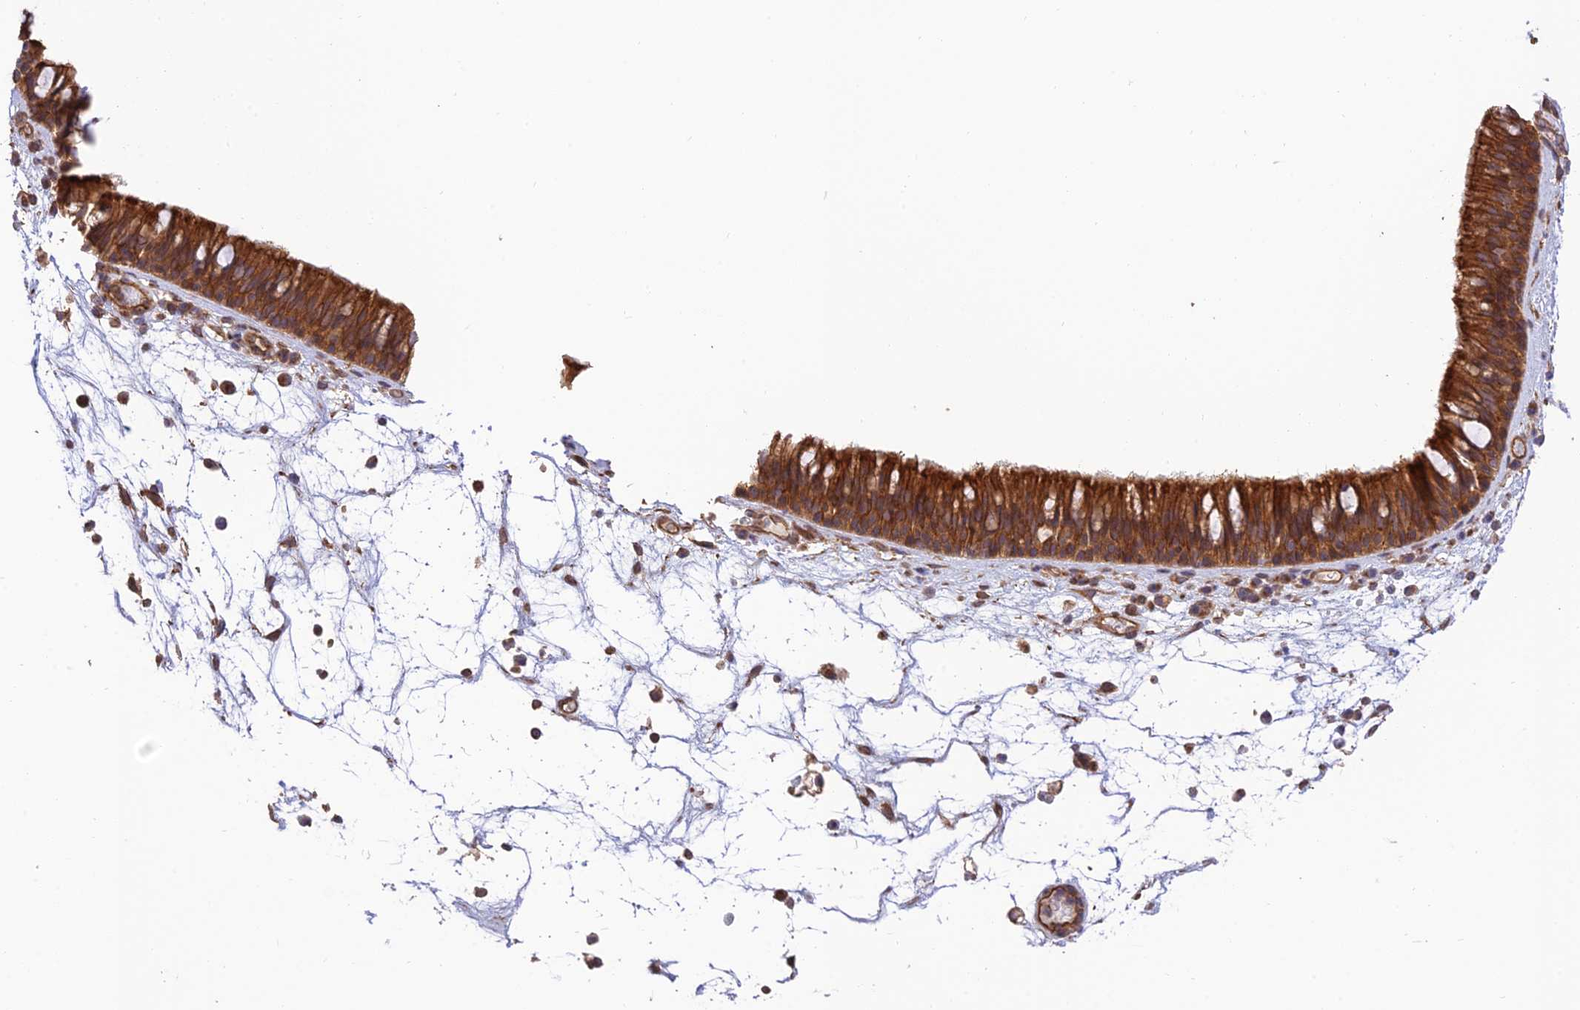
{"staining": {"intensity": "strong", "quantity": ">75%", "location": "cytoplasmic/membranous"}, "tissue": "nasopharynx", "cell_type": "Respiratory epithelial cells", "image_type": "normal", "snomed": [{"axis": "morphology", "description": "Normal tissue, NOS"}, {"axis": "morphology", "description": "Inflammation, NOS"}, {"axis": "morphology", "description": "Malignant melanoma, Metastatic site"}, {"axis": "topography", "description": "Nasopharynx"}], "caption": "Protein expression analysis of unremarkable nasopharynx demonstrates strong cytoplasmic/membranous expression in about >75% of respiratory epithelial cells.", "gene": "HOMER2", "patient": {"sex": "male", "age": 70}}